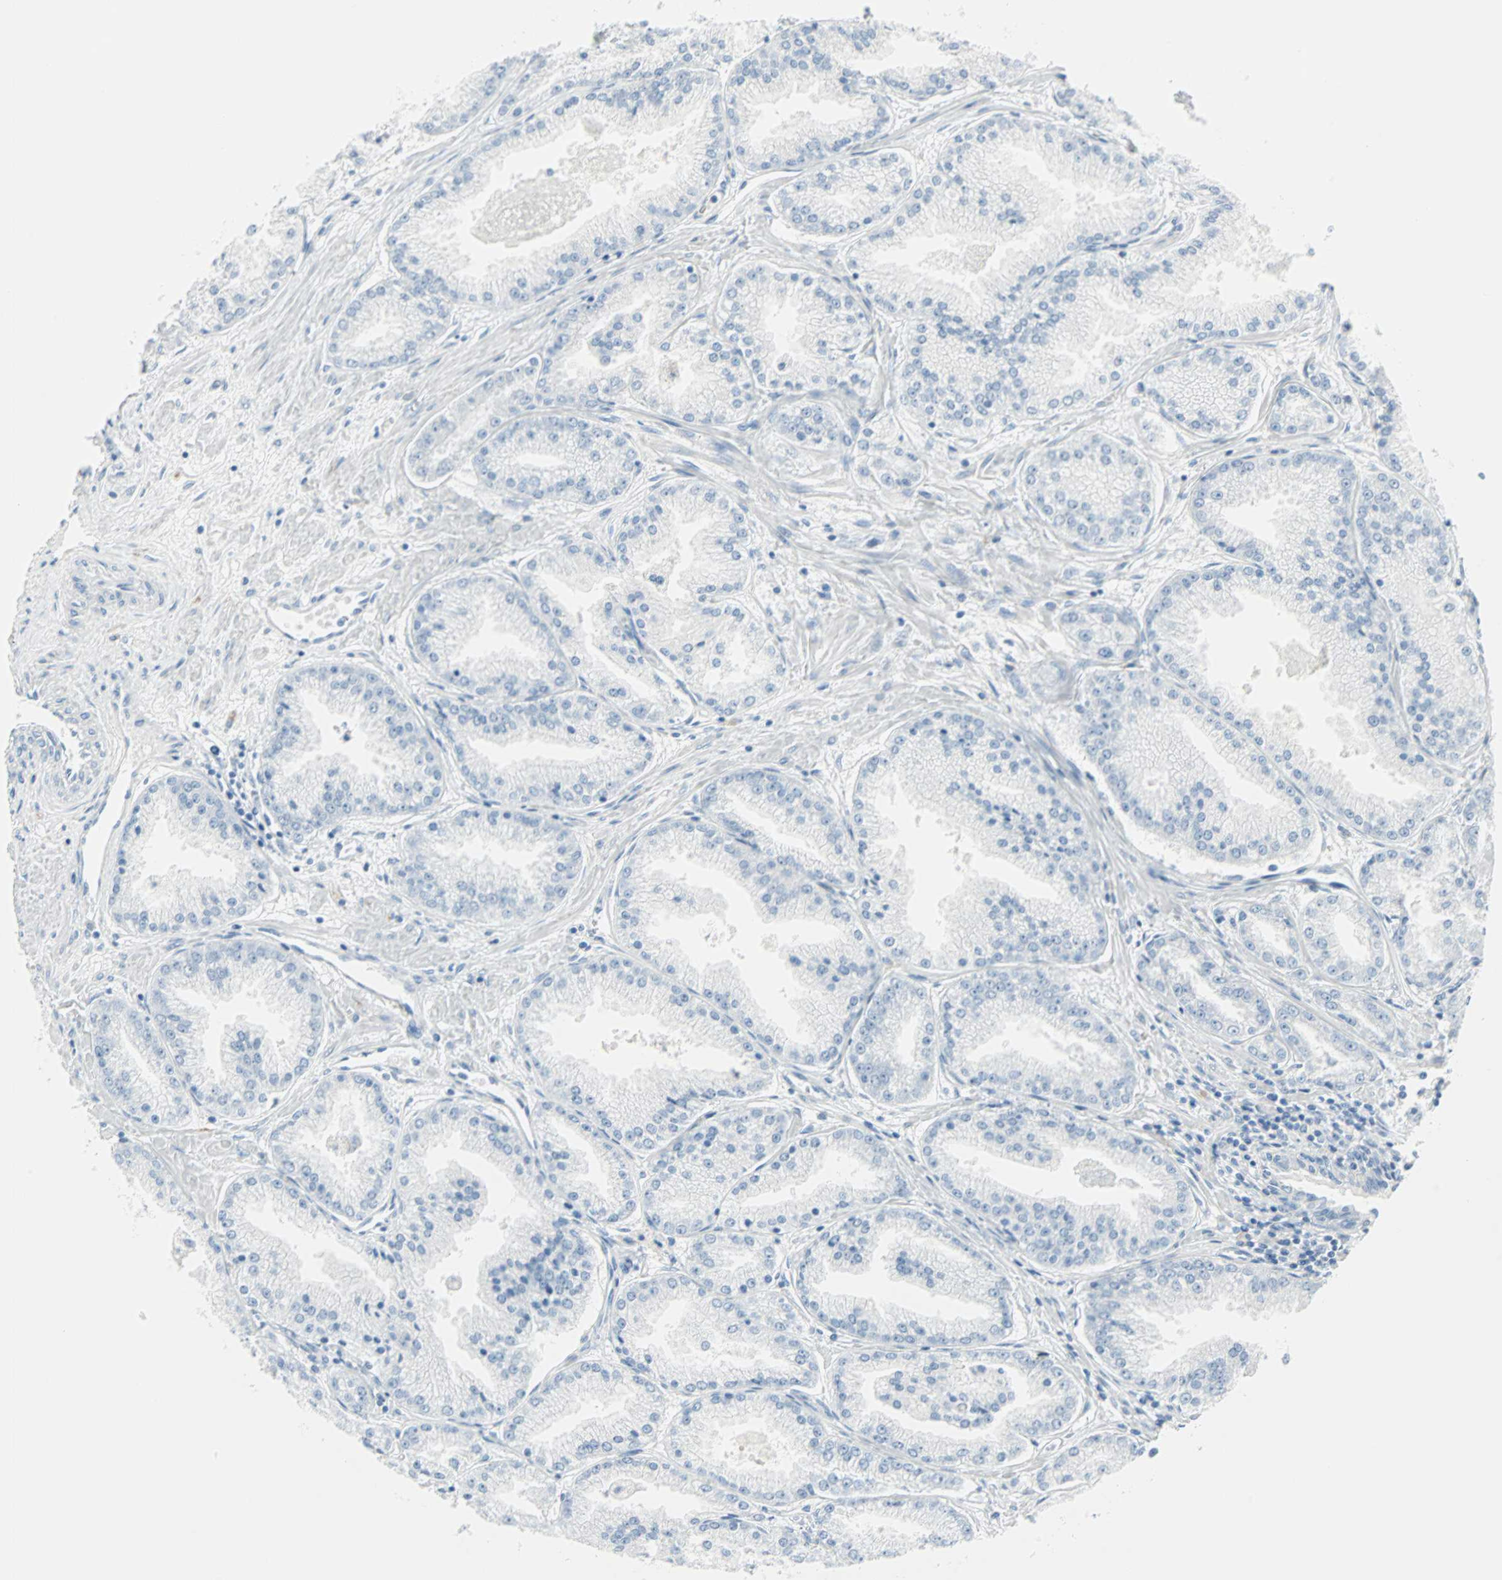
{"staining": {"intensity": "negative", "quantity": "none", "location": "none"}, "tissue": "prostate cancer", "cell_type": "Tumor cells", "image_type": "cancer", "snomed": [{"axis": "morphology", "description": "Adenocarcinoma, High grade"}, {"axis": "topography", "description": "Prostate"}], "caption": "Immunohistochemistry micrograph of neoplastic tissue: human adenocarcinoma (high-grade) (prostate) stained with DAB reveals no significant protein expression in tumor cells.", "gene": "STX1A", "patient": {"sex": "male", "age": 61}}